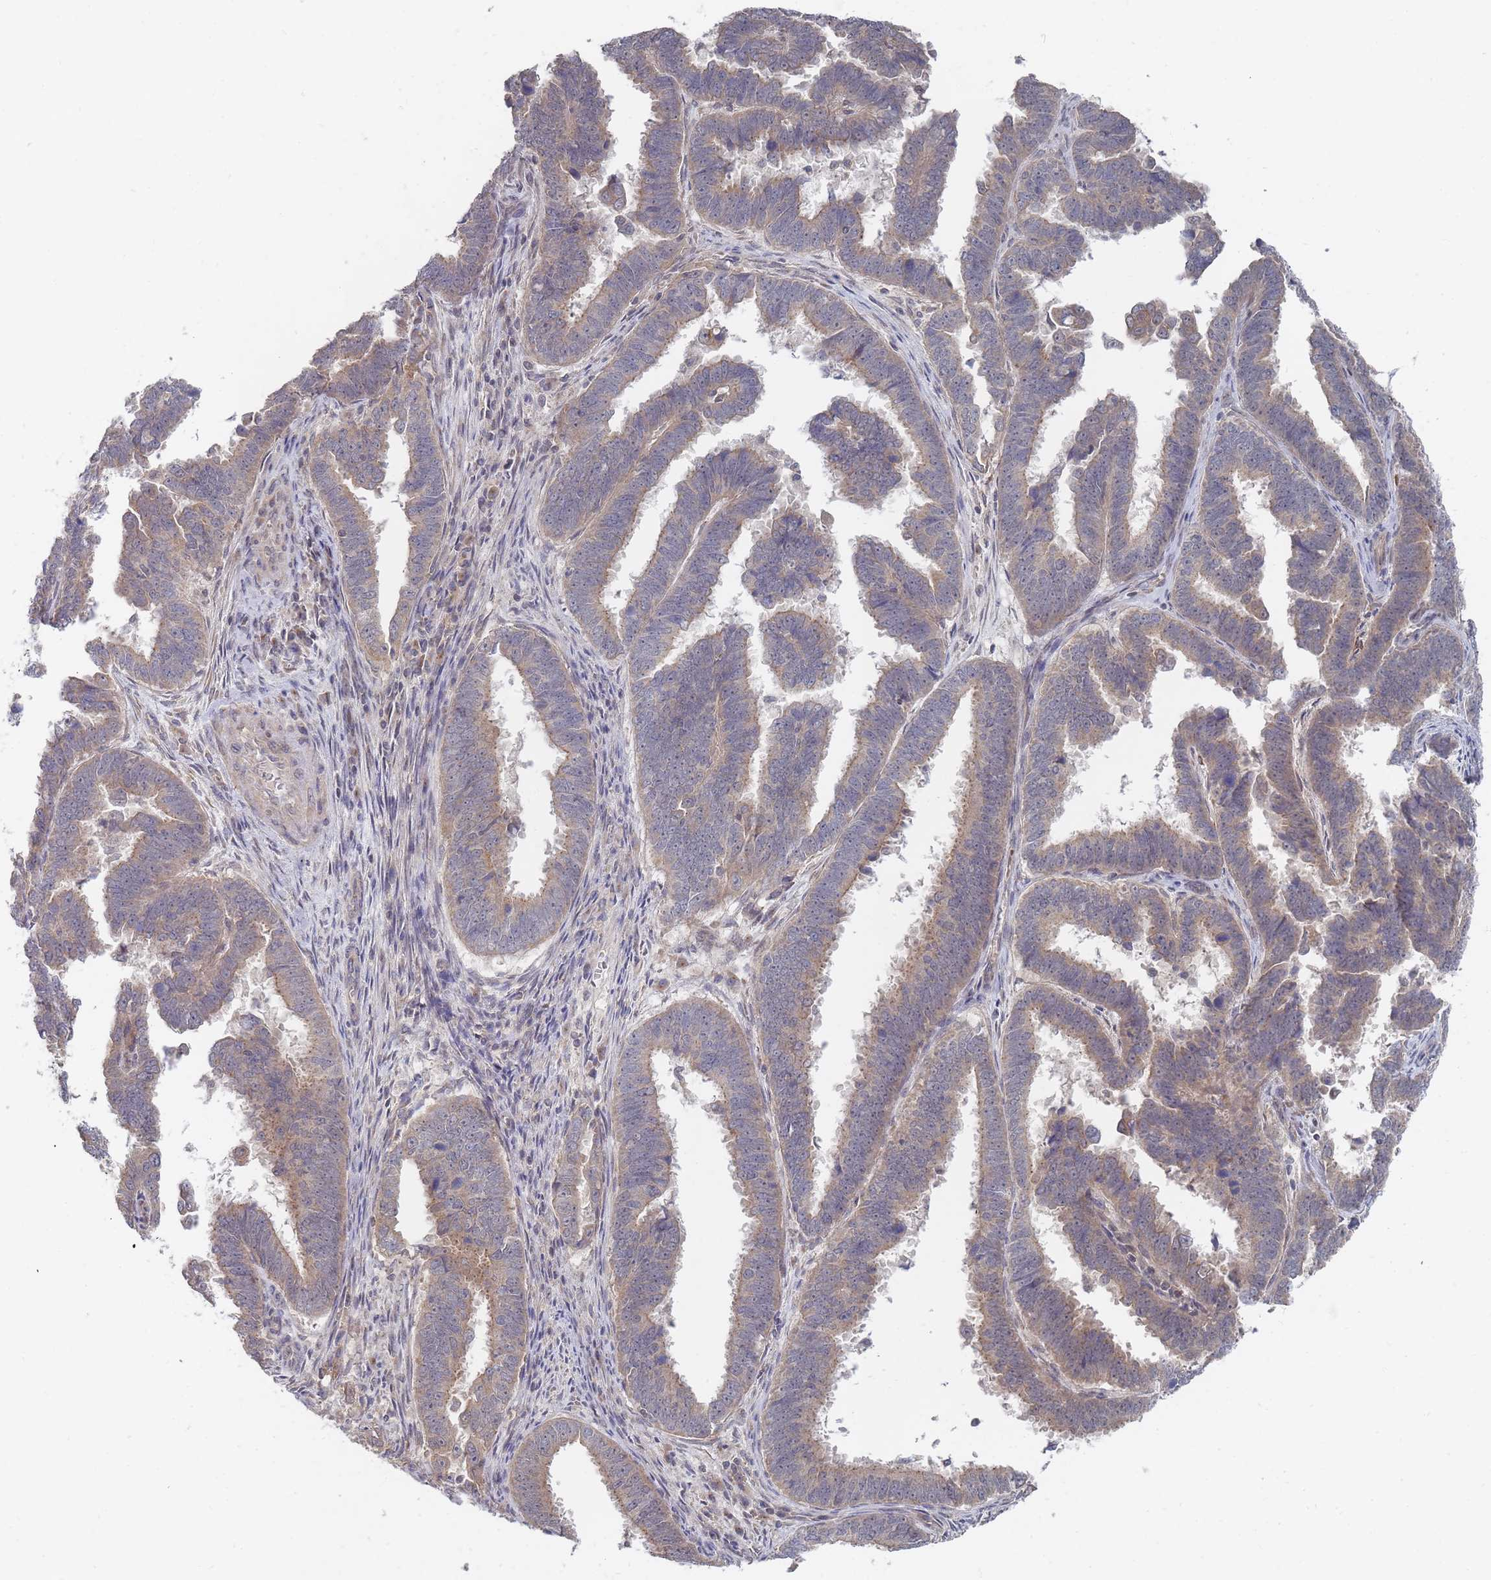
{"staining": {"intensity": "weak", "quantity": "25%-75%", "location": "cytoplasmic/membranous"}, "tissue": "endometrial cancer", "cell_type": "Tumor cells", "image_type": "cancer", "snomed": [{"axis": "morphology", "description": "Adenocarcinoma, NOS"}, {"axis": "topography", "description": "Endometrium"}], "caption": "DAB (3,3'-diaminobenzidine) immunohistochemical staining of human endometrial cancer exhibits weak cytoplasmic/membranous protein expression in approximately 25%-75% of tumor cells.", "gene": "SLC35F5", "patient": {"sex": "female", "age": 75}}